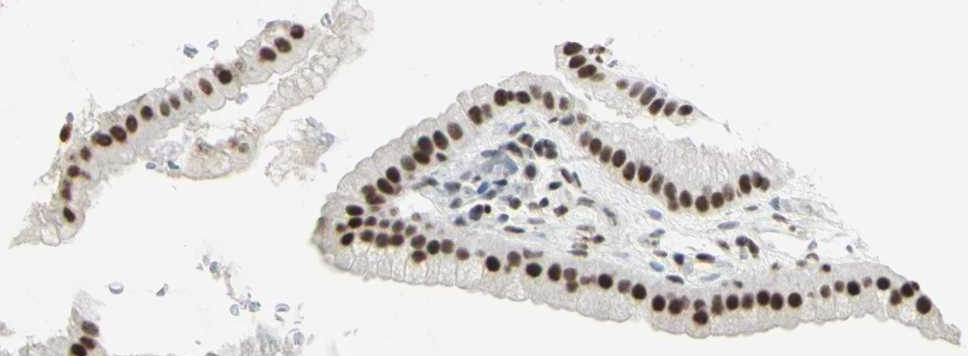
{"staining": {"intensity": "strong", "quantity": ">75%", "location": "nuclear"}, "tissue": "gallbladder", "cell_type": "Glandular cells", "image_type": "normal", "snomed": [{"axis": "morphology", "description": "Normal tissue, NOS"}, {"axis": "topography", "description": "Gallbladder"}], "caption": "Immunohistochemical staining of benign gallbladder displays high levels of strong nuclear expression in approximately >75% of glandular cells. (DAB (3,3'-diaminobenzidine) IHC, brown staining for protein, blue staining for nuclei).", "gene": "TRIM28", "patient": {"sex": "female", "age": 64}}